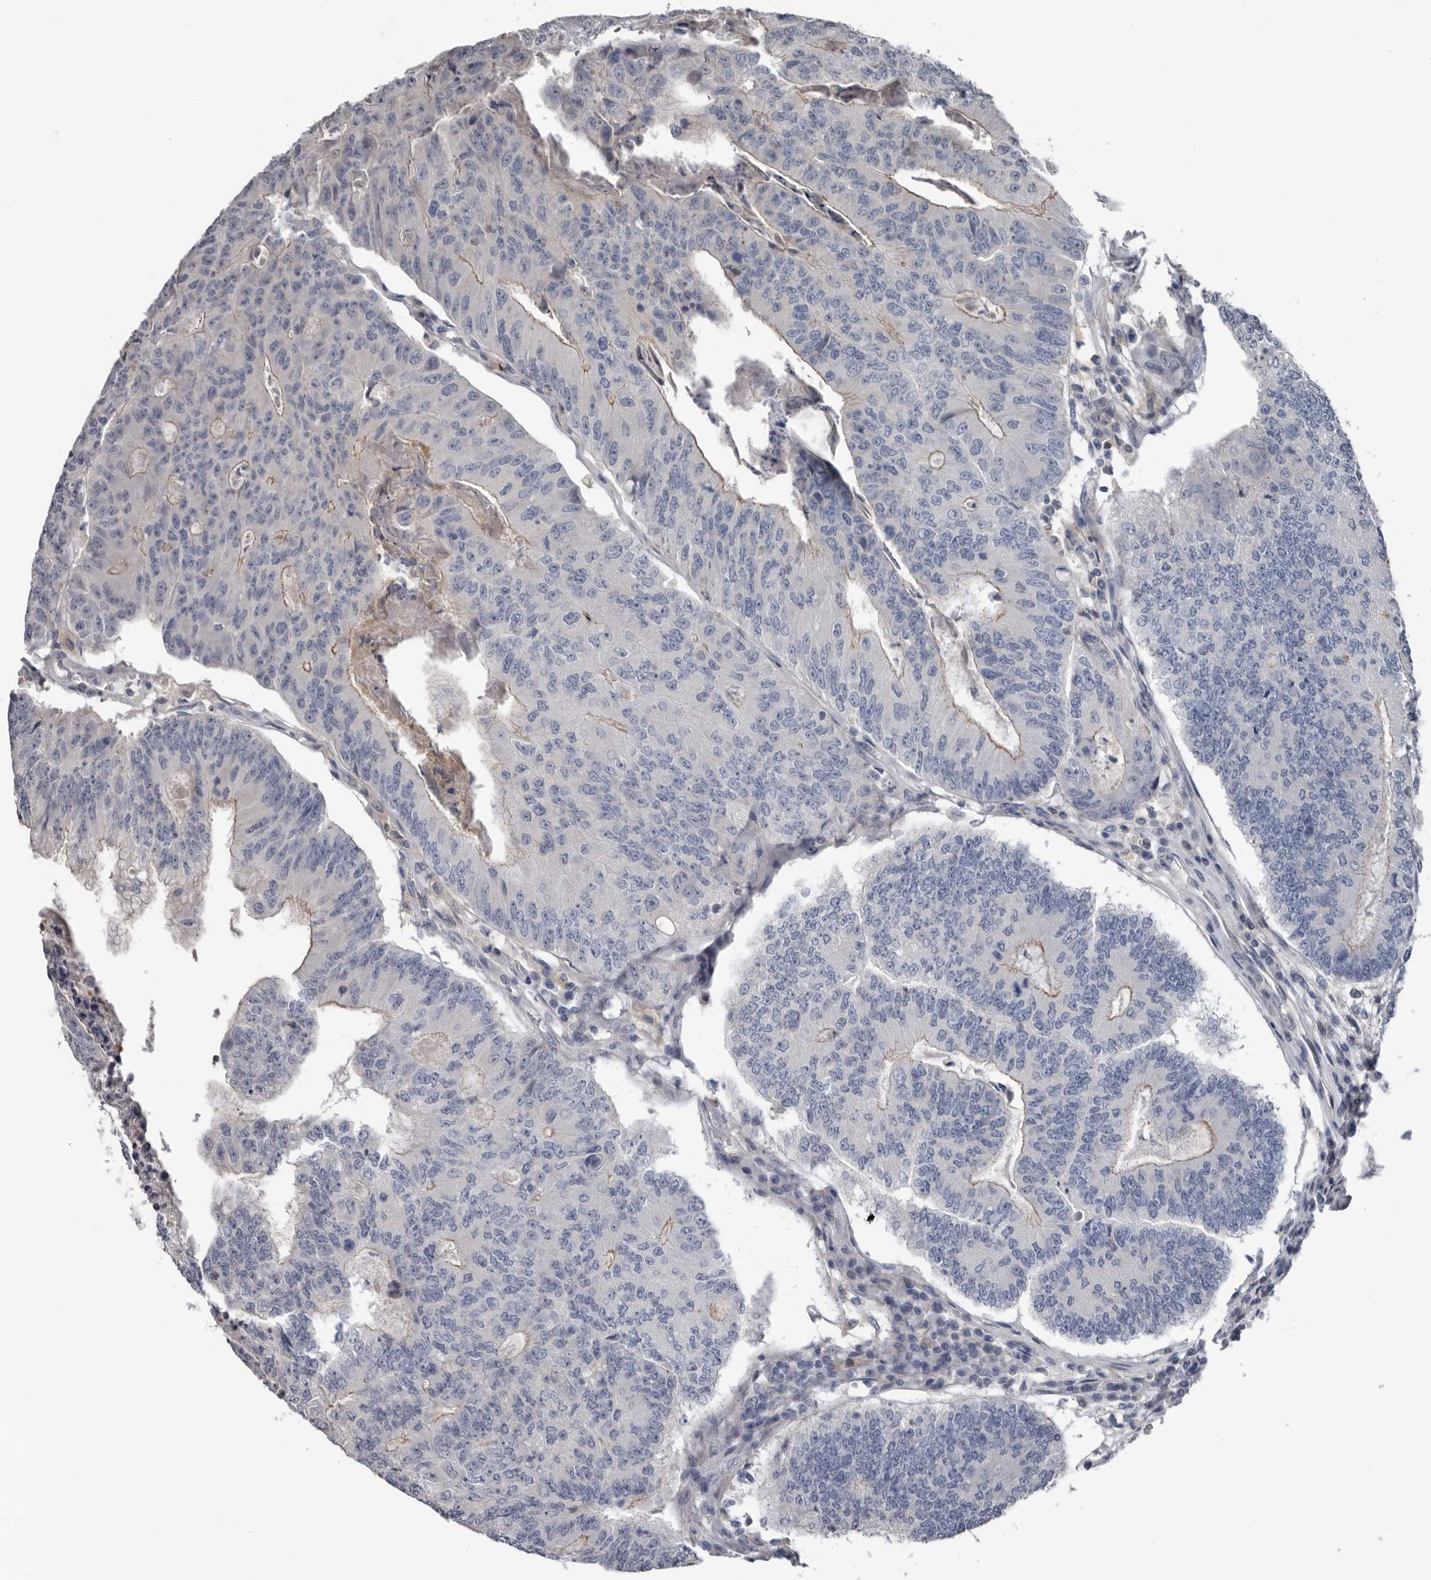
{"staining": {"intensity": "negative", "quantity": "none", "location": "none"}, "tissue": "colorectal cancer", "cell_type": "Tumor cells", "image_type": "cancer", "snomed": [{"axis": "morphology", "description": "Adenocarcinoma, NOS"}, {"axis": "topography", "description": "Colon"}], "caption": "A high-resolution photomicrograph shows IHC staining of colorectal cancer, which displays no significant staining in tumor cells.", "gene": "FABP7", "patient": {"sex": "female", "age": 67}}